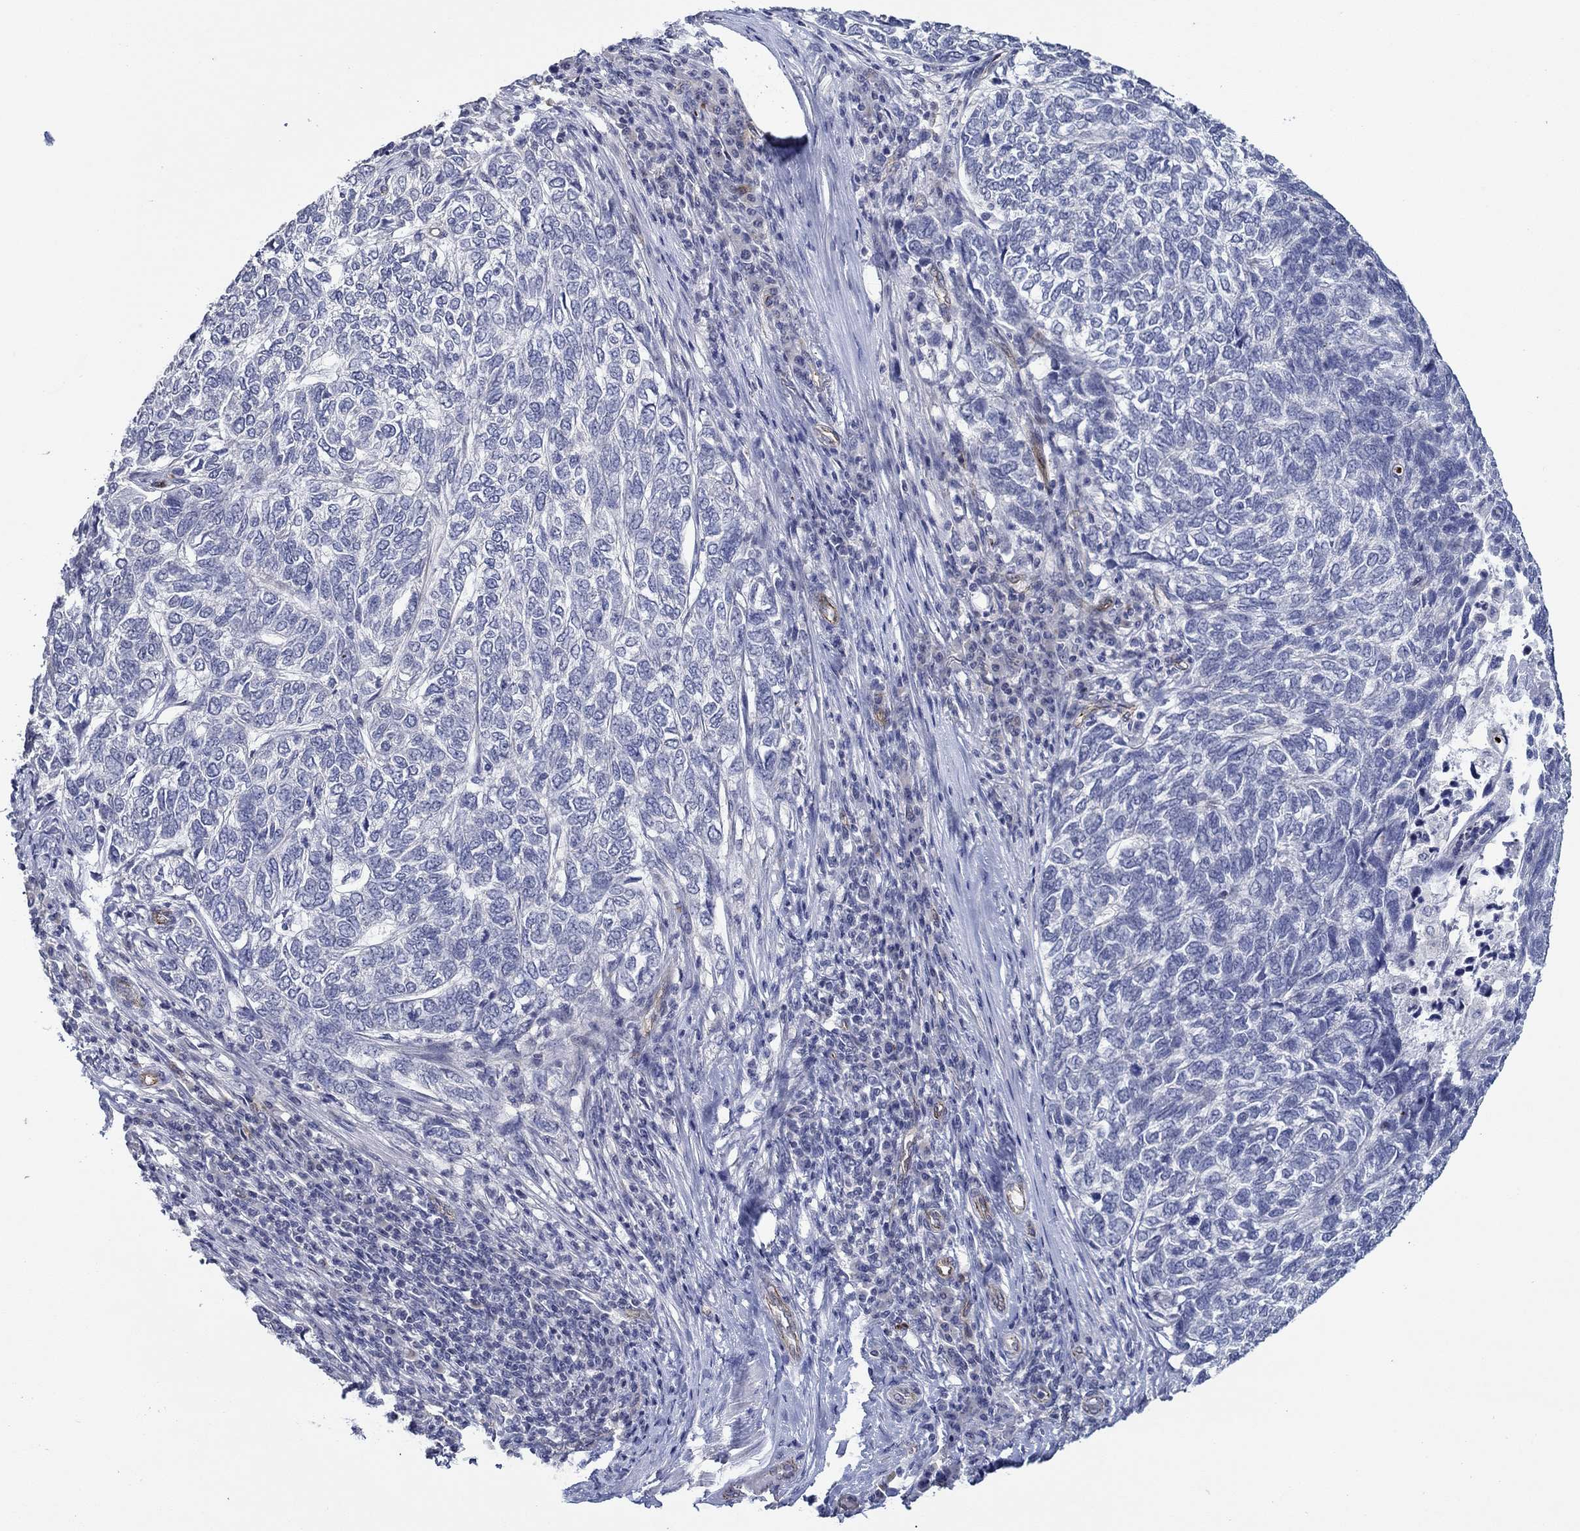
{"staining": {"intensity": "negative", "quantity": "none", "location": "none"}, "tissue": "skin cancer", "cell_type": "Tumor cells", "image_type": "cancer", "snomed": [{"axis": "morphology", "description": "Basal cell carcinoma"}, {"axis": "topography", "description": "Skin"}], "caption": "A photomicrograph of skin cancer (basal cell carcinoma) stained for a protein exhibits no brown staining in tumor cells.", "gene": "GJA5", "patient": {"sex": "female", "age": 65}}